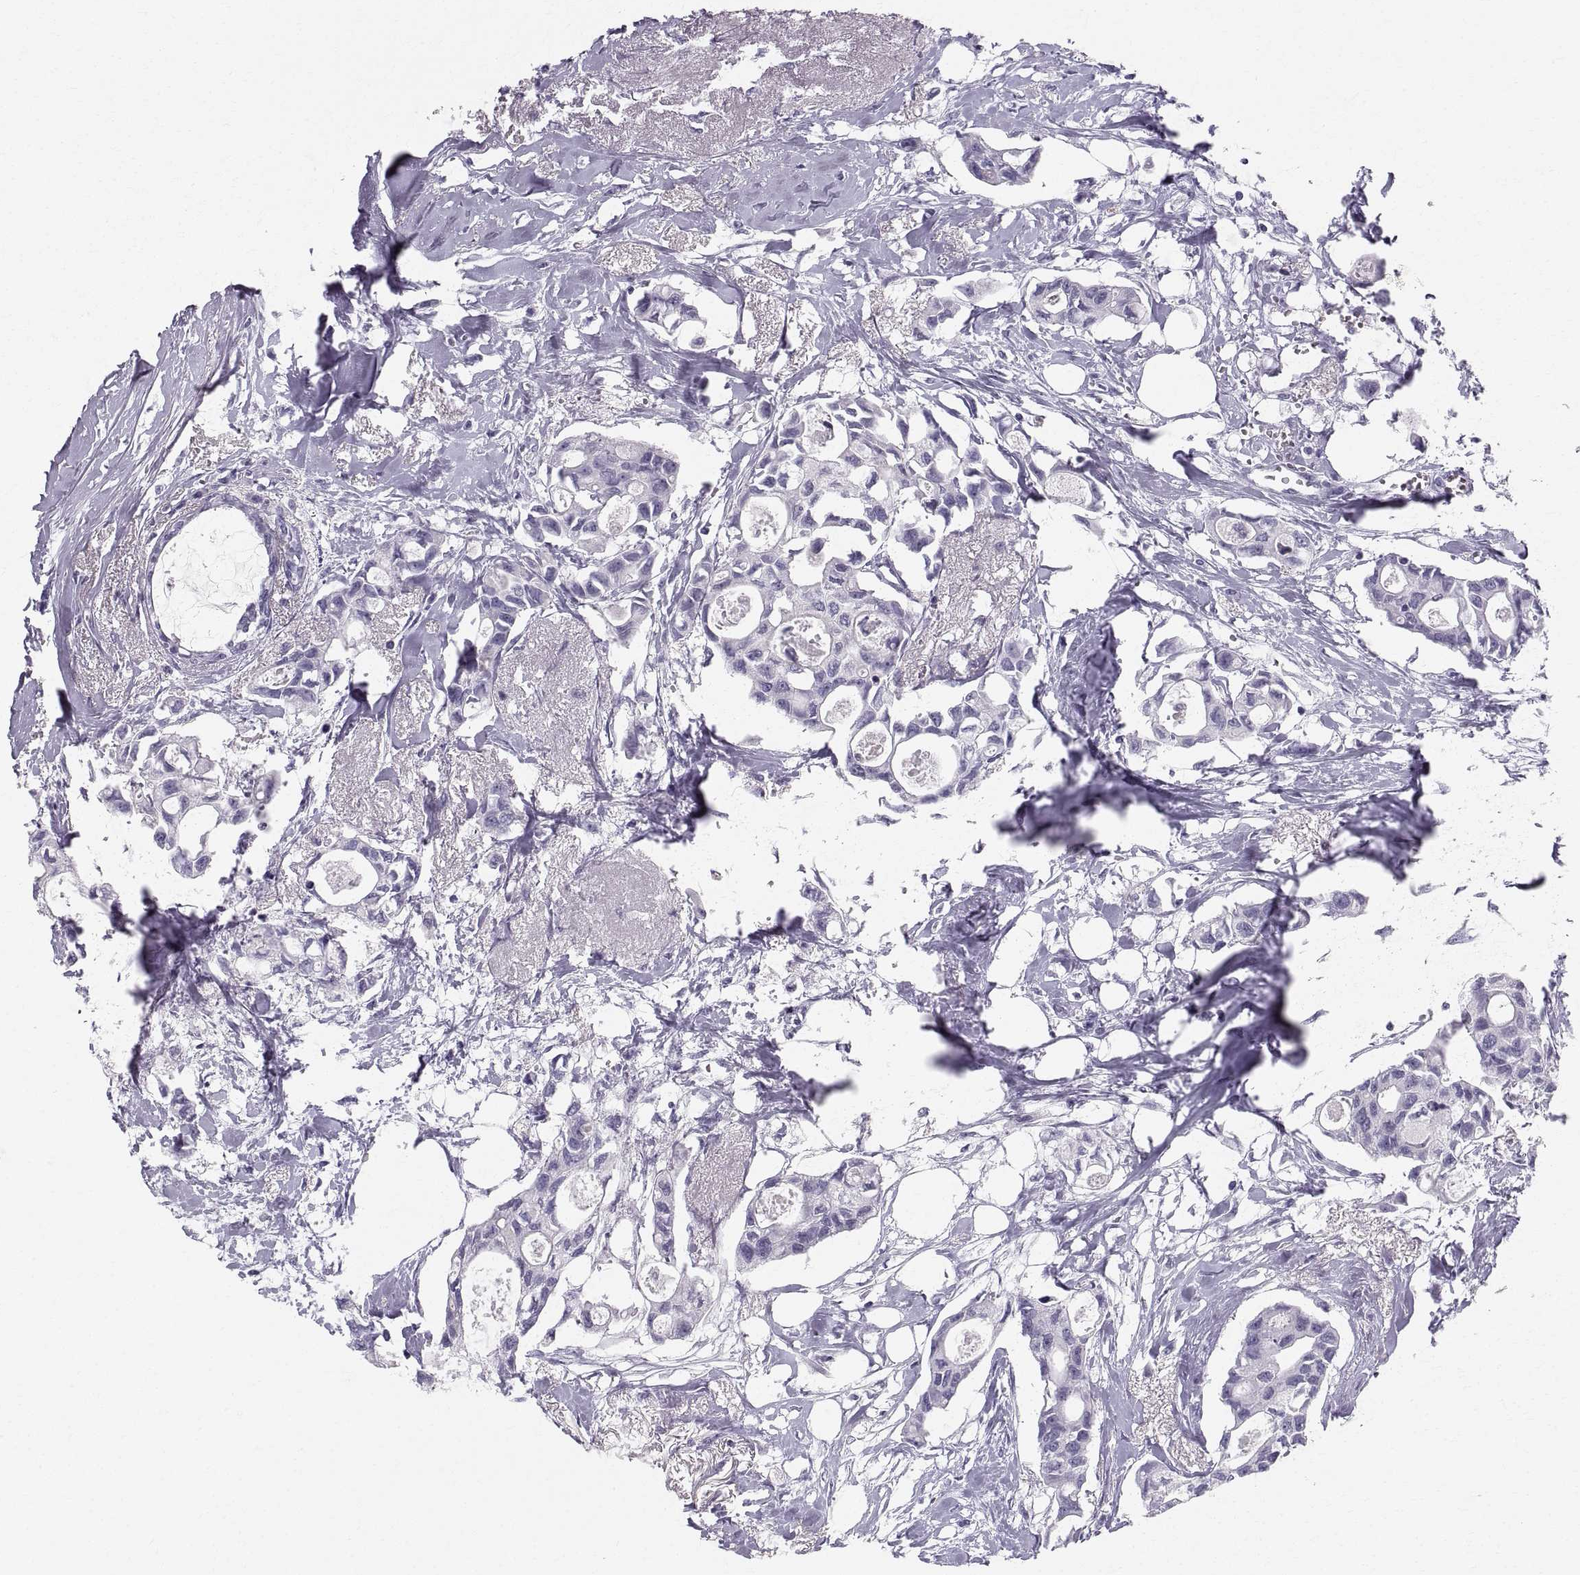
{"staining": {"intensity": "negative", "quantity": "none", "location": "none"}, "tissue": "breast cancer", "cell_type": "Tumor cells", "image_type": "cancer", "snomed": [{"axis": "morphology", "description": "Duct carcinoma"}, {"axis": "topography", "description": "Breast"}], "caption": "A micrograph of human breast cancer is negative for staining in tumor cells.", "gene": "SLC22A6", "patient": {"sex": "female", "age": 83}}